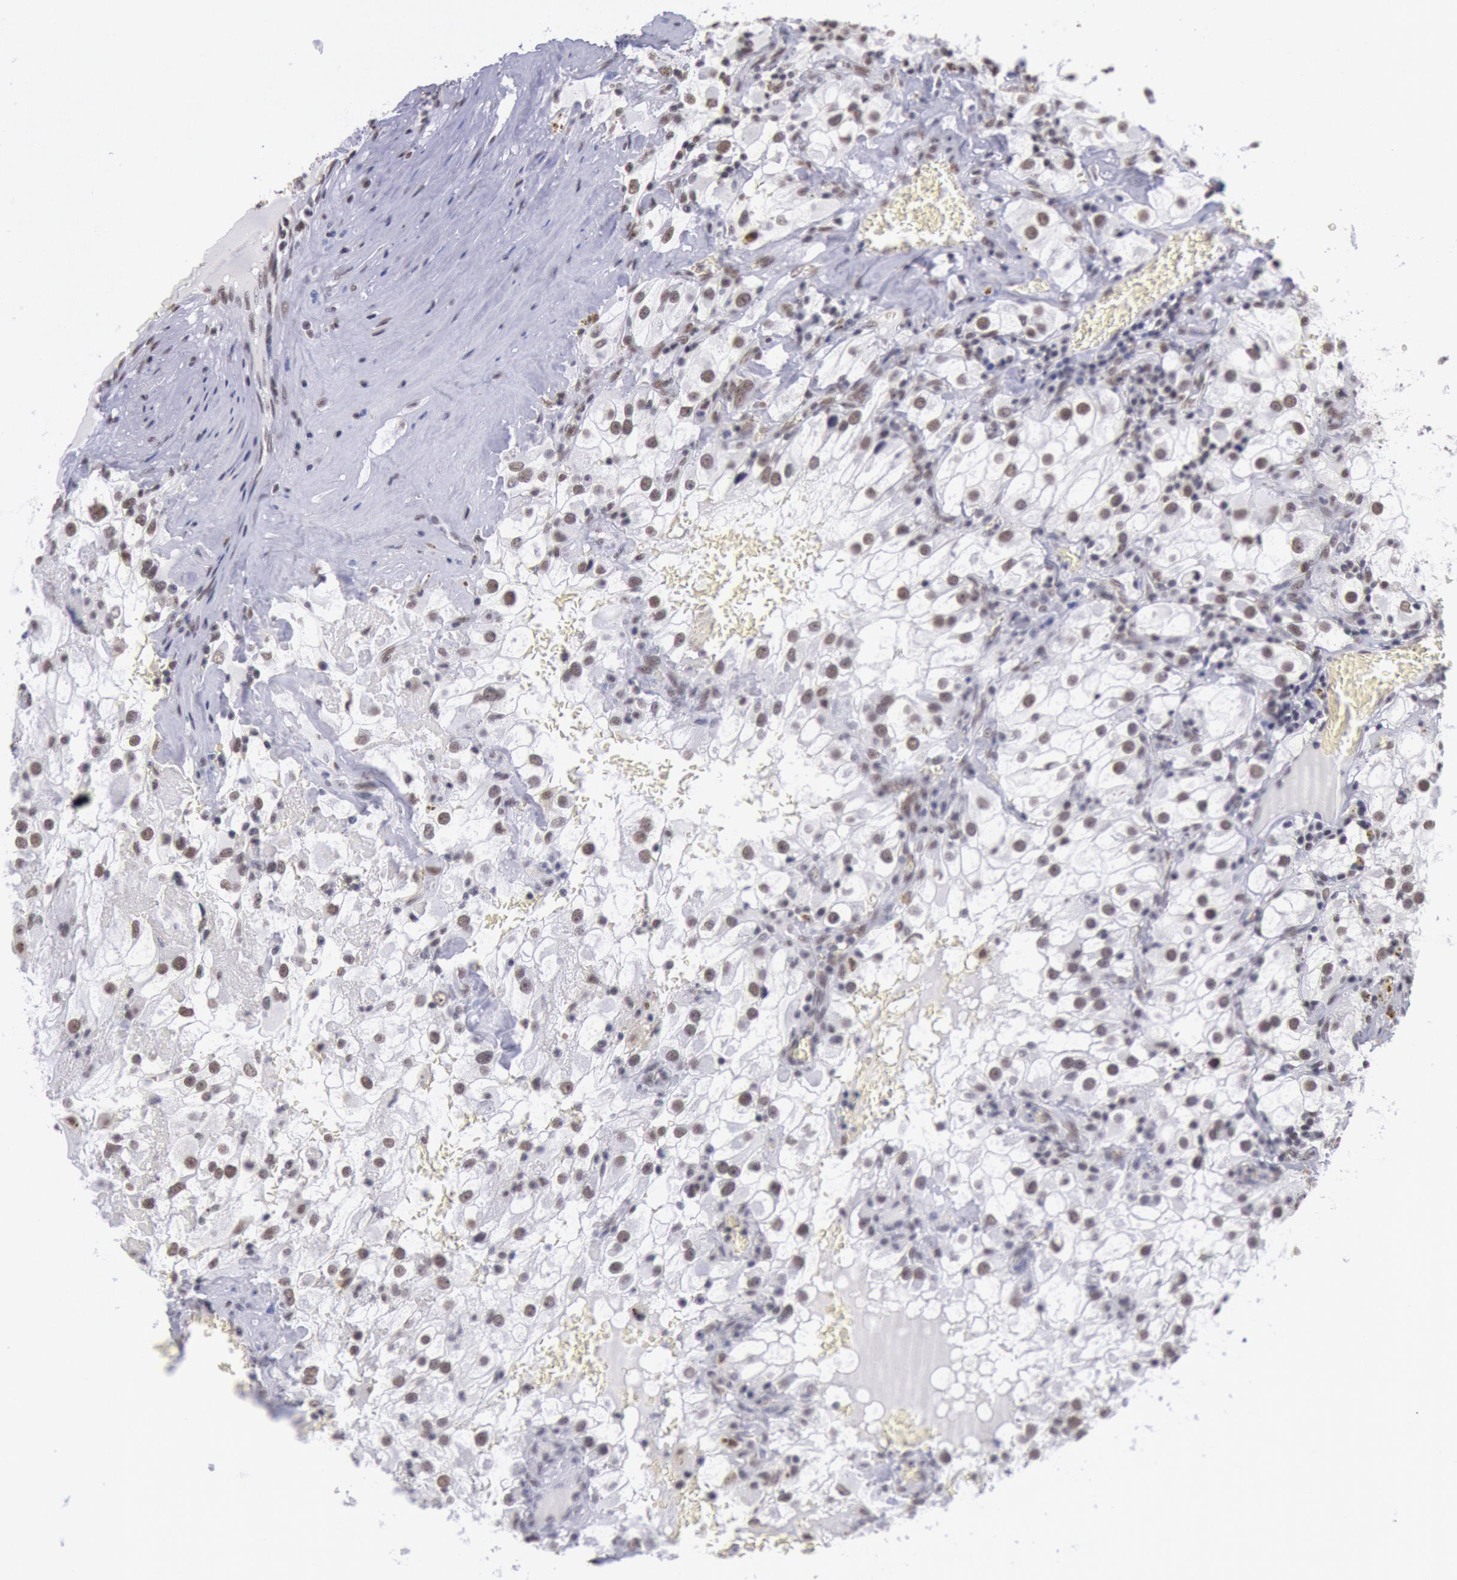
{"staining": {"intensity": "weak", "quantity": "<25%", "location": "nuclear"}, "tissue": "renal cancer", "cell_type": "Tumor cells", "image_type": "cancer", "snomed": [{"axis": "morphology", "description": "Adenocarcinoma, NOS"}, {"axis": "topography", "description": "Kidney"}], "caption": "Protein analysis of adenocarcinoma (renal) shows no significant staining in tumor cells. (DAB immunohistochemistry (IHC) with hematoxylin counter stain).", "gene": "SNRPD3", "patient": {"sex": "female", "age": 52}}